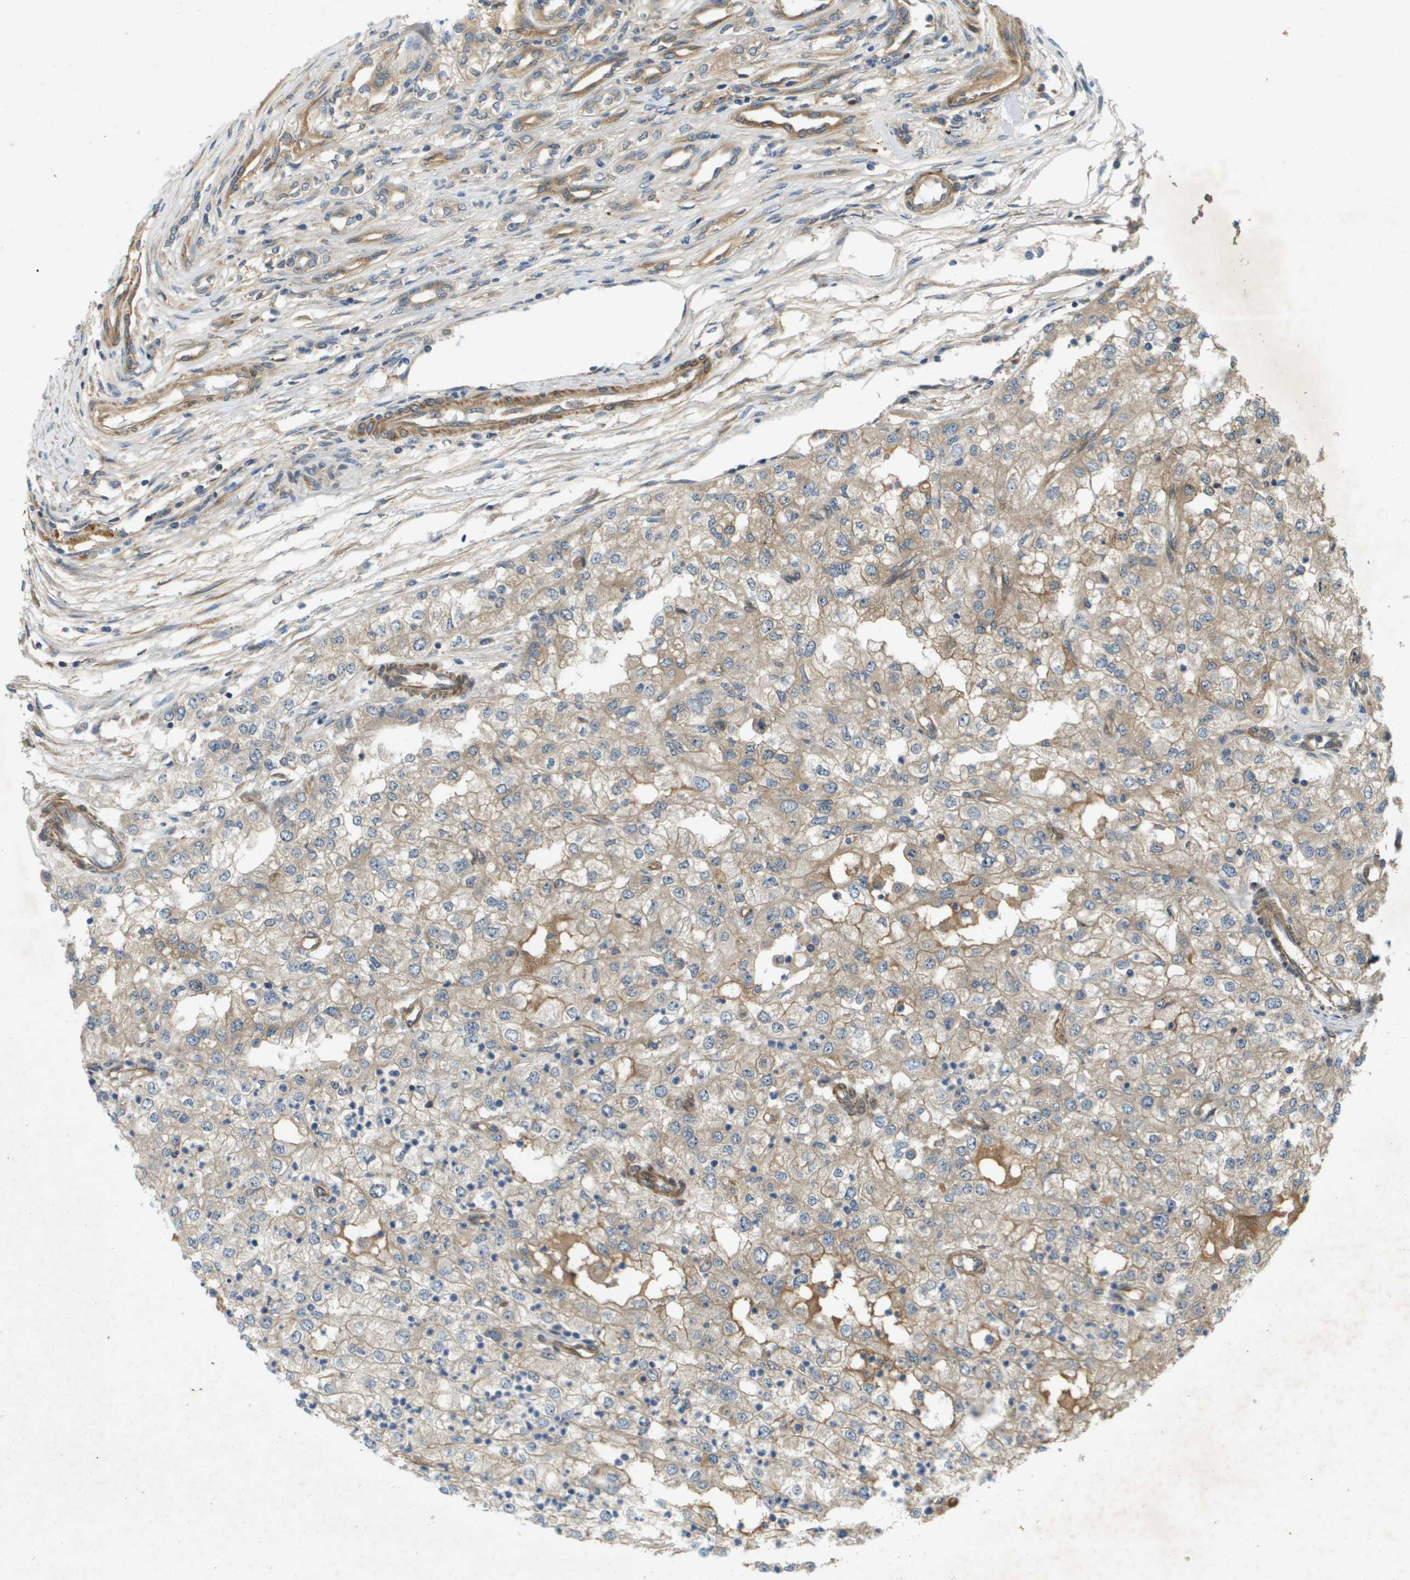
{"staining": {"intensity": "weak", "quantity": ">75%", "location": "cytoplasmic/membranous"}, "tissue": "renal cancer", "cell_type": "Tumor cells", "image_type": "cancer", "snomed": [{"axis": "morphology", "description": "Adenocarcinoma, NOS"}, {"axis": "topography", "description": "Kidney"}], "caption": "Renal cancer (adenocarcinoma) stained with a protein marker displays weak staining in tumor cells.", "gene": "PGAP3", "patient": {"sex": "female", "age": 54}}